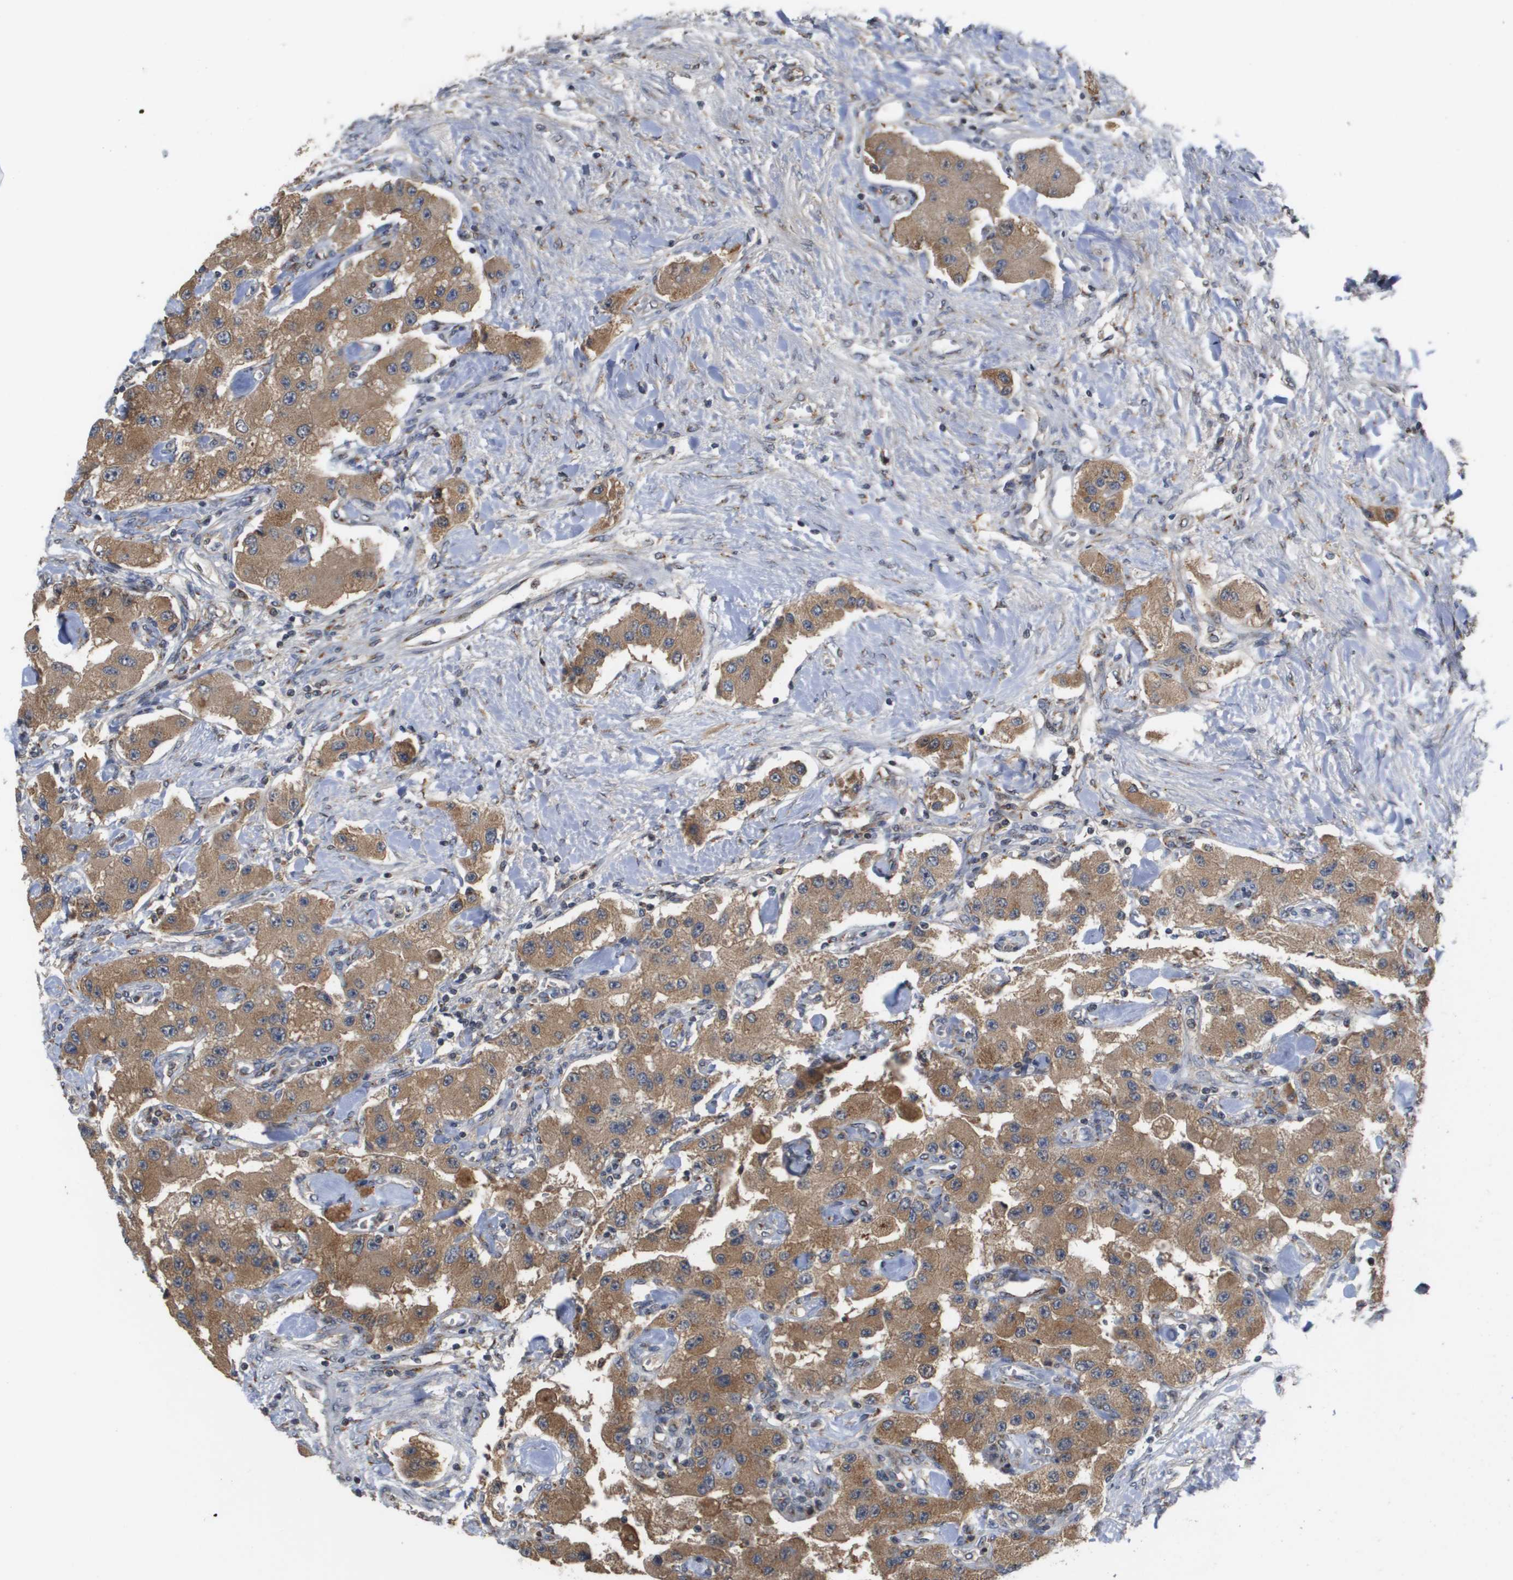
{"staining": {"intensity": "moderate", "quantity": ">75%", "location": "cytoplasmic/membranous"}, "tissue": "carcinoid", "cell_type": "Tumor cells", "image_type": "cancer", "snomed": [{"axis": "morphology", "description": "Carcinoid, malignant, NOS"}, {"axis": "topography", "description": "Pancreas"}], "caption": "Immunohistochemical staining of carcinoid shows medium levels of moderate cytoplasmic/membranous expression in approximately >75% of tumor cells.", "gene": "PCK1", "patient": {"sex": "male", "age": 41}}